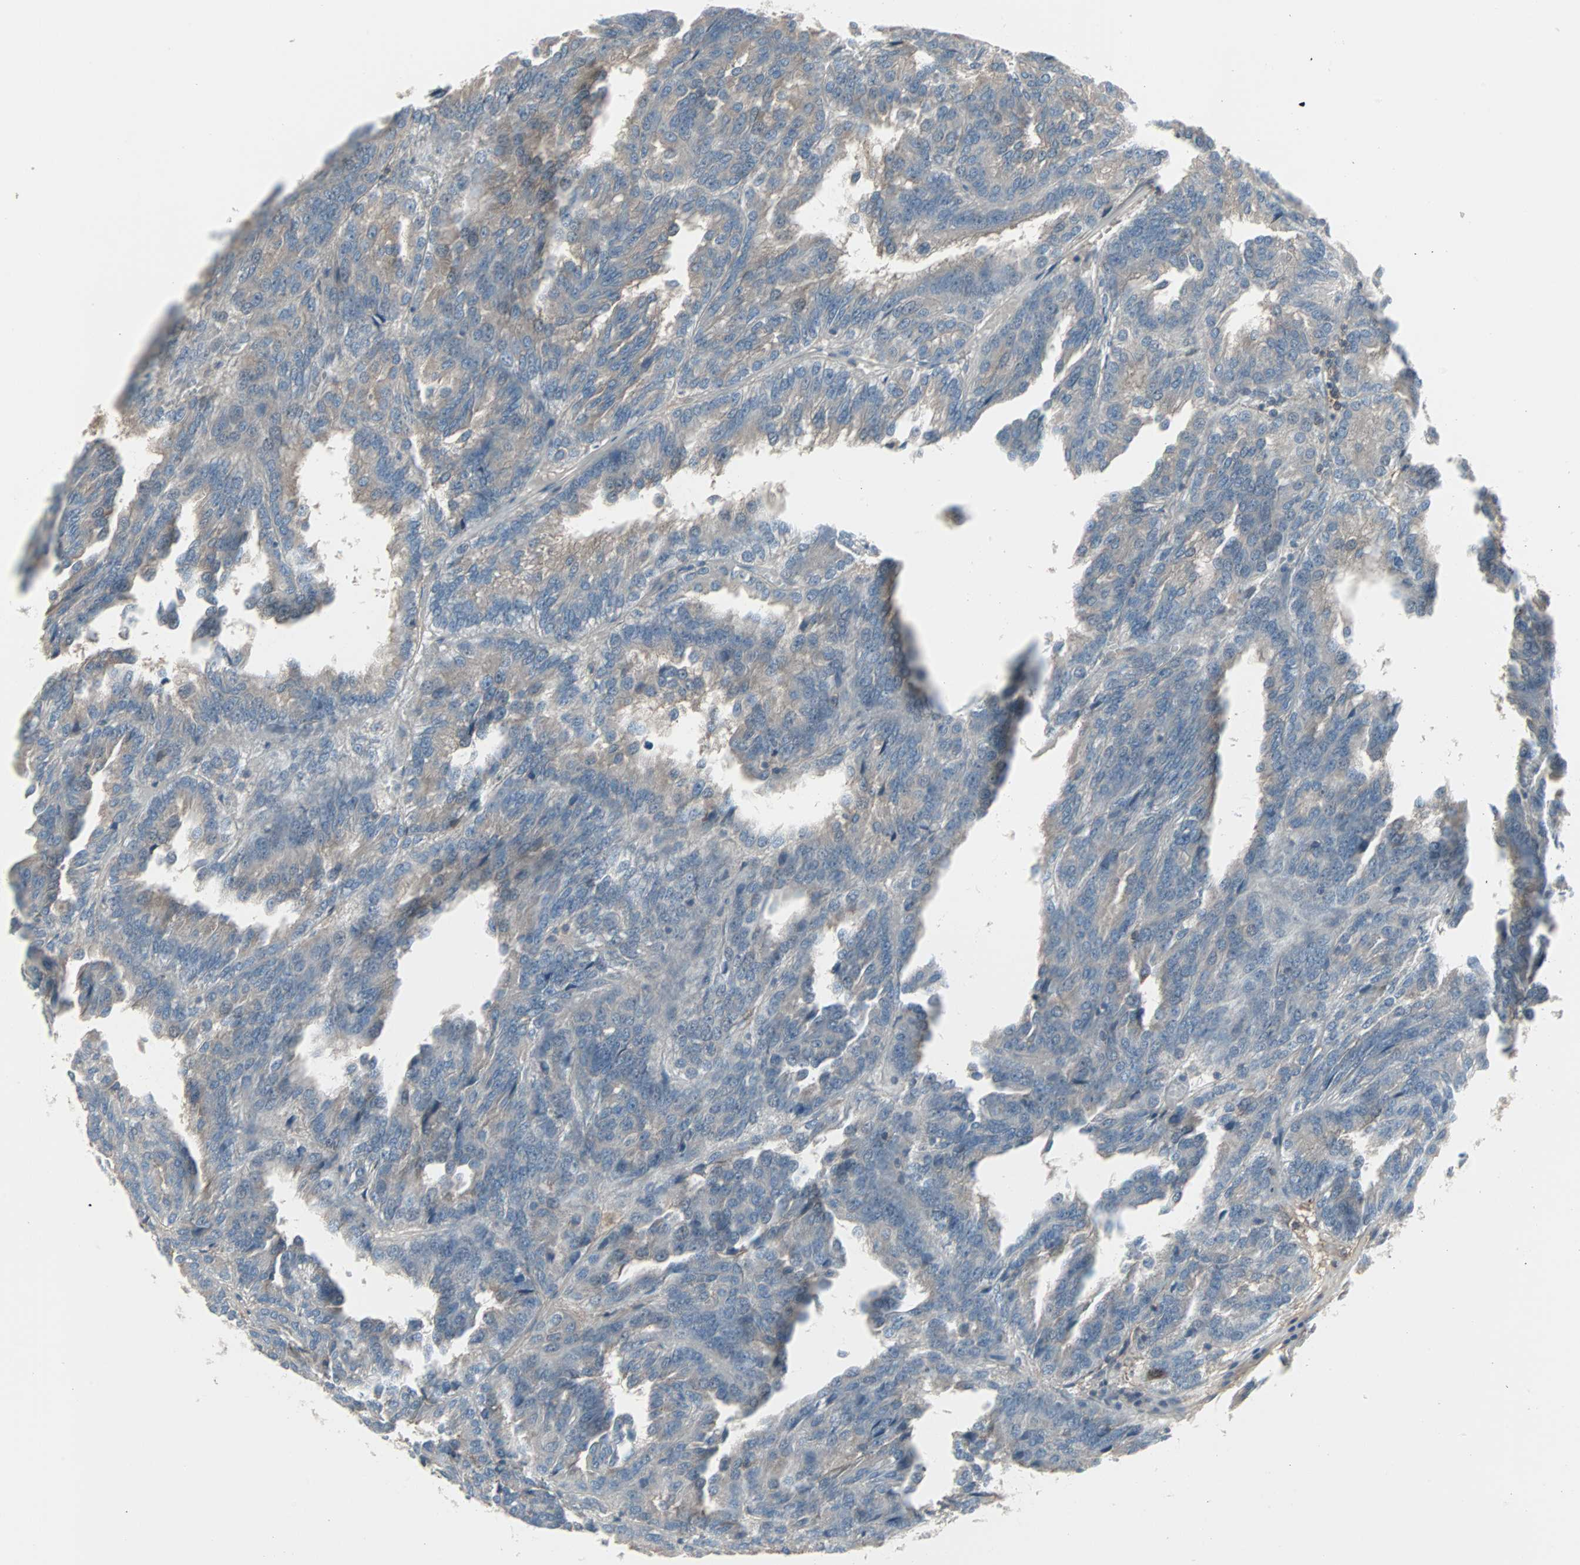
{"staining": {"intensity": "weak", "quantity": "25%-75%", "location": "cytoplasmic/membranous"}, "tissue": "renal cancer", "cell_type": "Tumor cells", "image_type": "cancer", "snomed": [{"axis": "morphology", "description": "Adenocarcinoma, NOS"}, {"axis": "topography", "description": "Kidney"}], "caption": "Tumor cells reveal low levels of weak cytoplasmic/membranous expression in about 25%-75% of cells in human renal cancer. (Brightfield microscopy of DAB IHC at high magnification).", "gene": "ZSCAN32", "patient": {"sex": "male", "age": 46}}